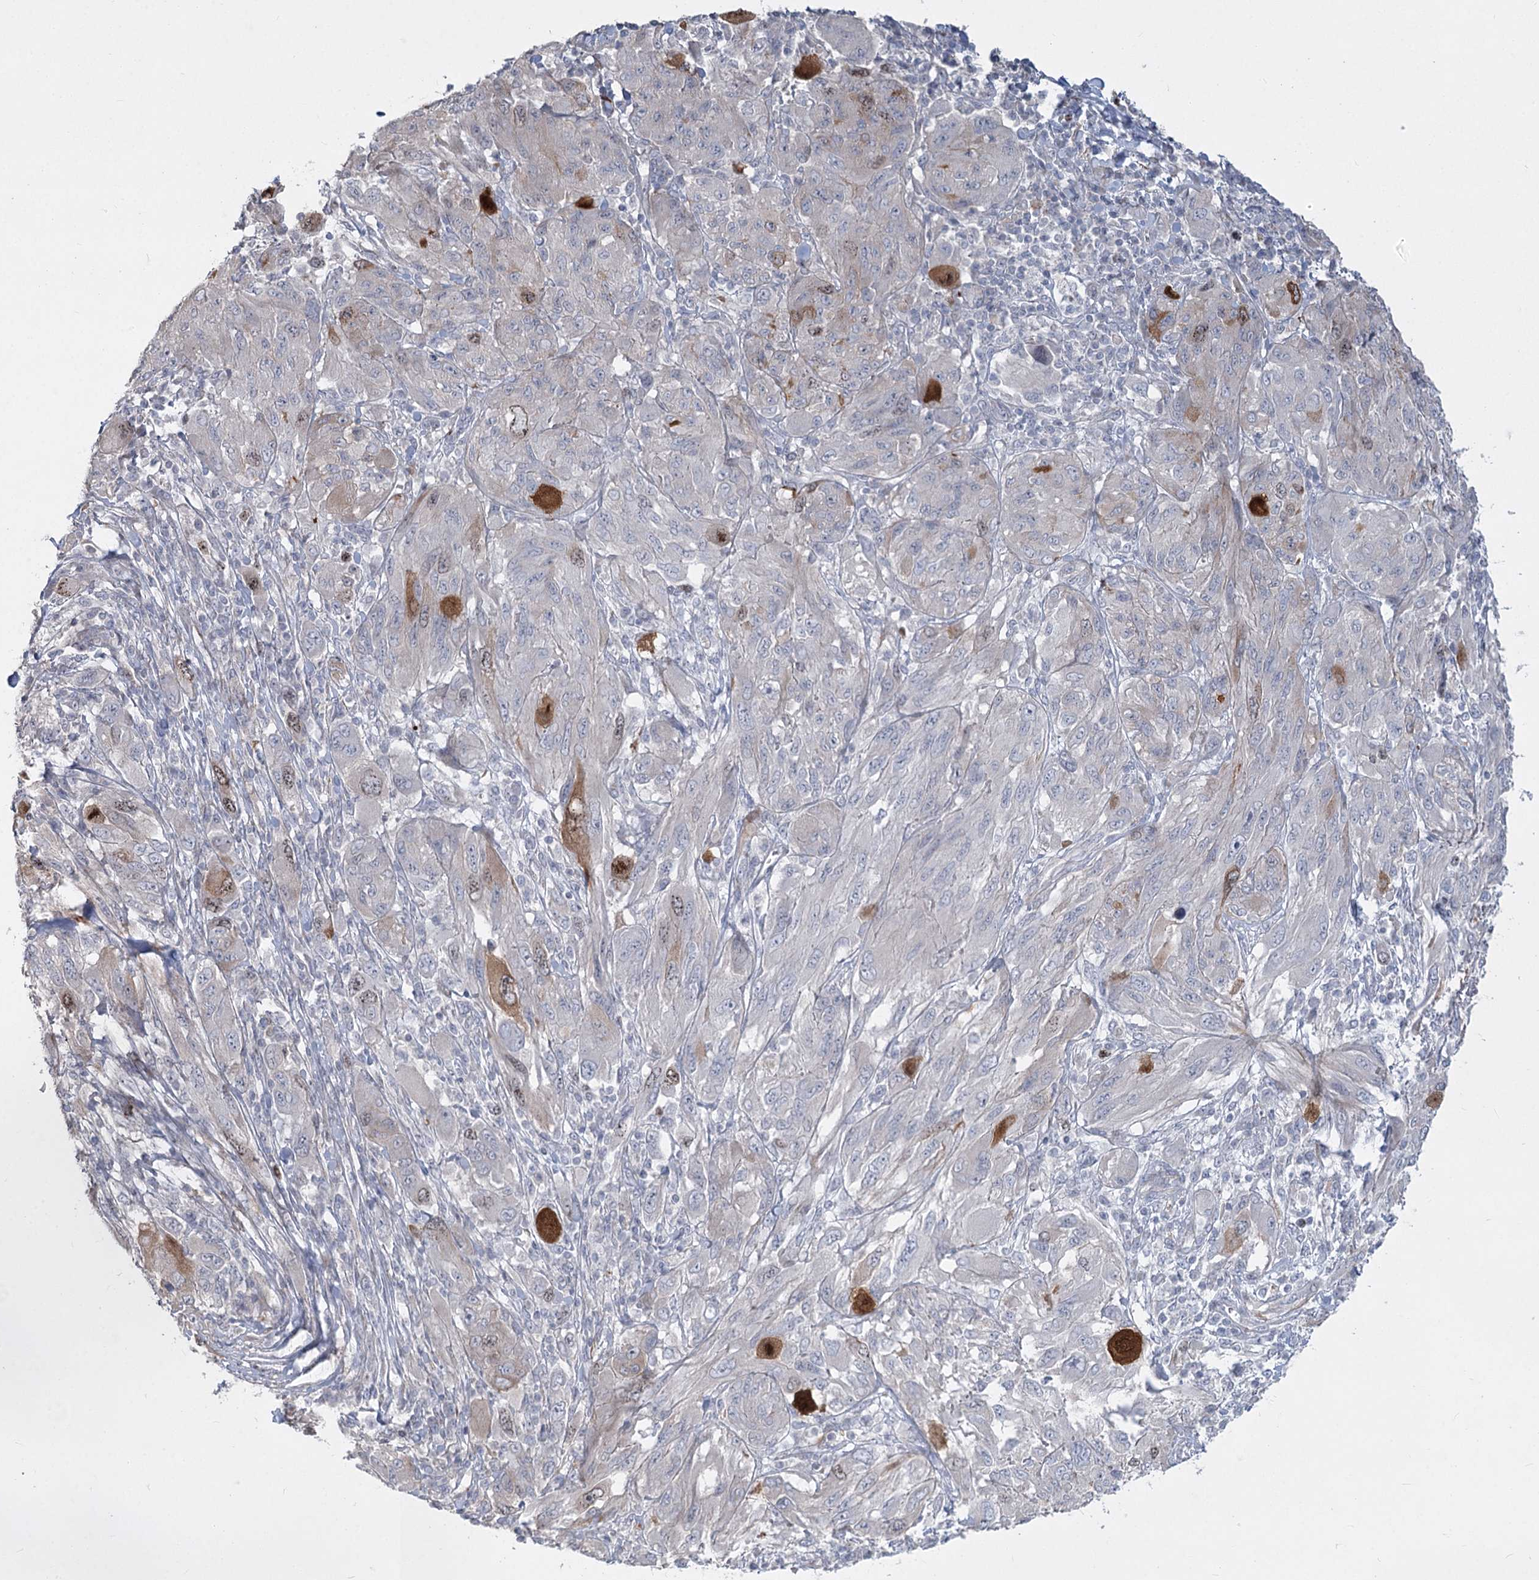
{"staining": {"intensity": "strong", "quantity": "<25%", "location": "cytoplasmic/membranous,nuclear"}, "tissue": "melanoma", "cell_type": "Tumor cells", "image_type": "cancer", "snomed": [{"axis": "morphology", "description": "Malignant melanoma, NOS"}, {"axis": "topography", "description": "Skin"}], "caption": "Immunohistochemistry photomicrograph of malignant melanoma stained for a protein (brown), which reveals medium levels of strong cytoplasmic/membranous and nuclear positivity in approximately <25% of tumor cells.", "gene": "ABITRAM", "patient": {"sex": "female", "age": 91}}